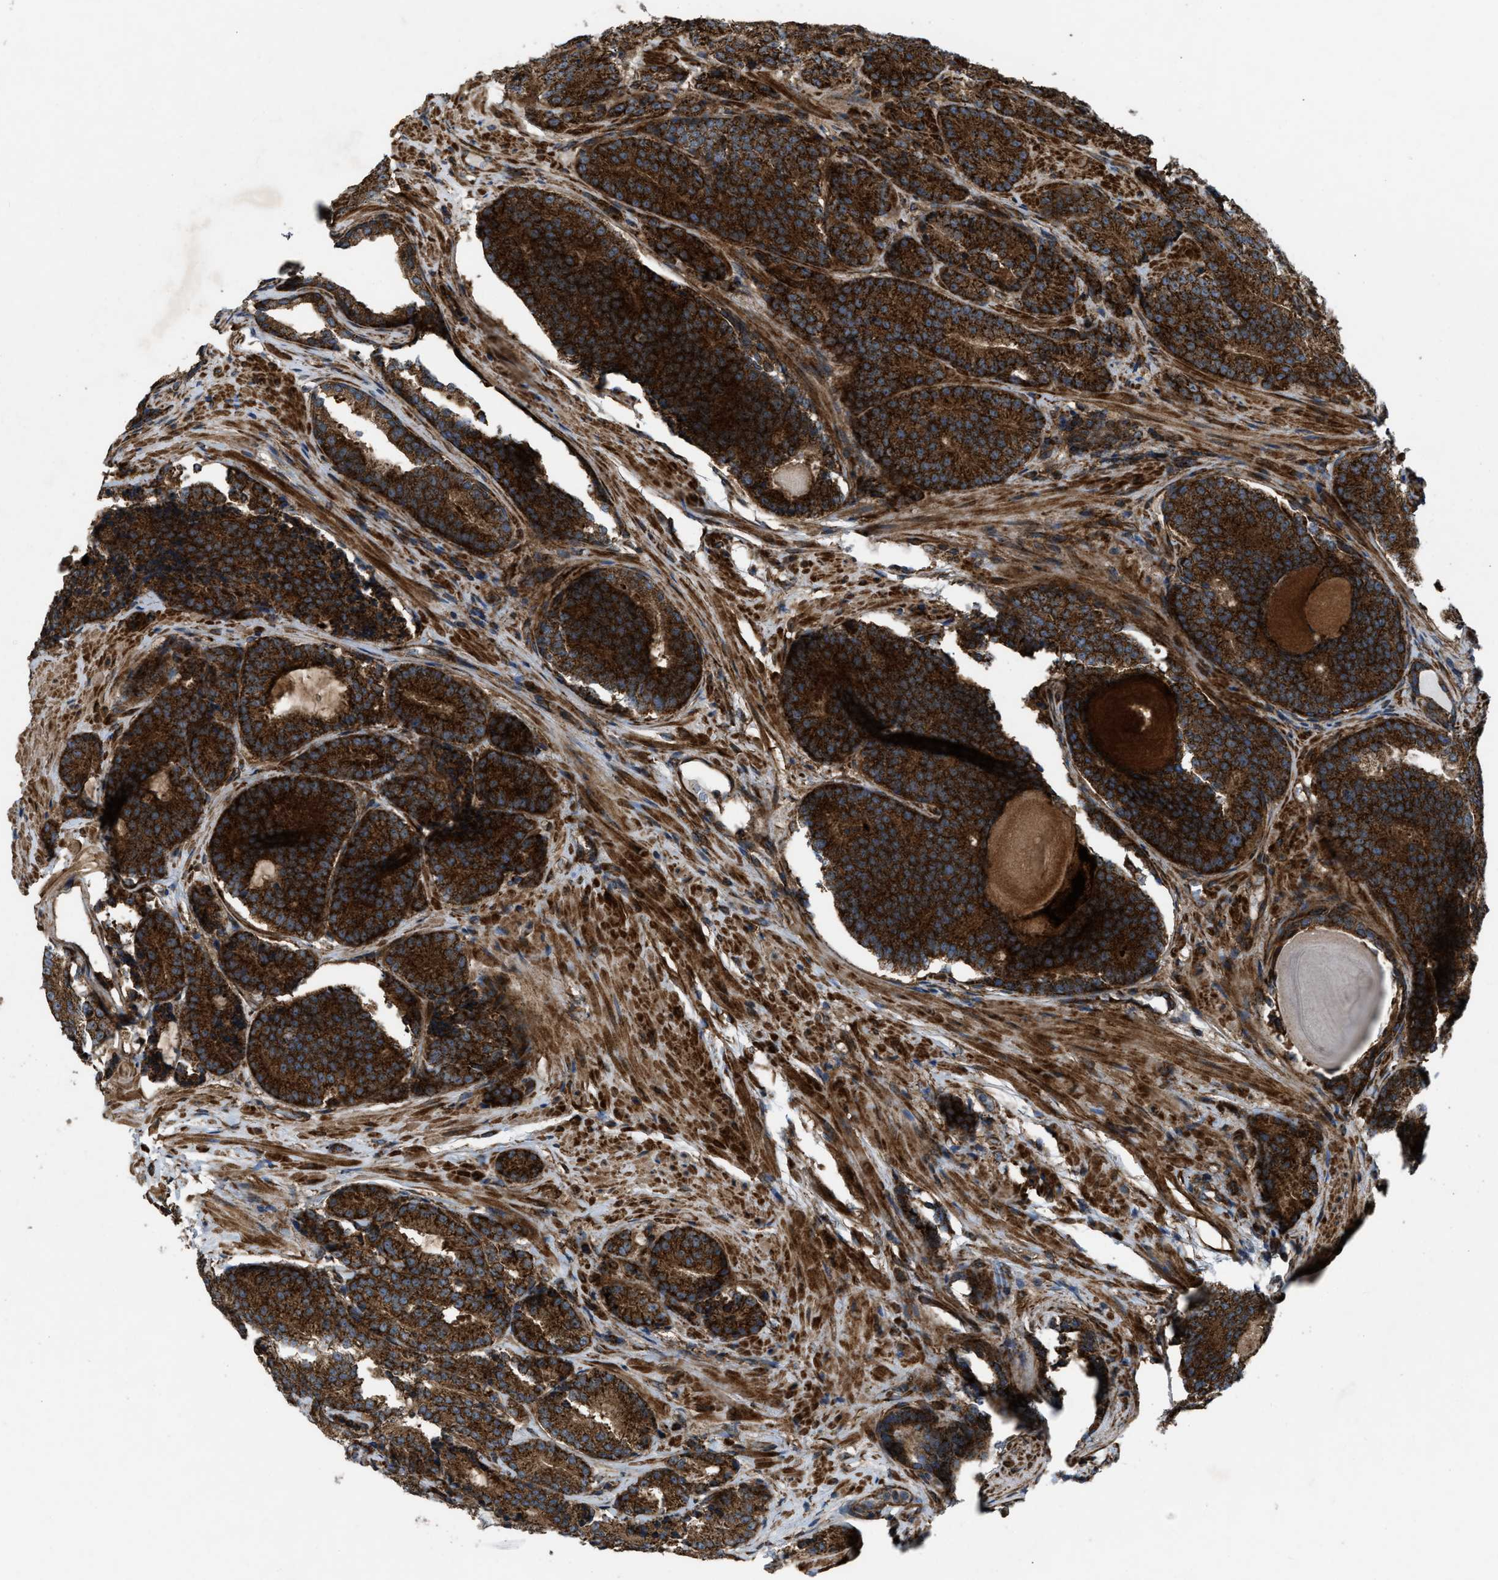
{"staining": {"intensity": "strong", "quantity": ">75%", "location": "cytoplasmic/membranous"}, "tissue": "prostate cancer", "cell_type": "Tumor cells", "image_type": "cancer", "snomed": [{"axis": "morphology", "description": "Adenocarcinoma, High grade"}, {"axis": "topography", "description": "Prostate"}], "caption": "There is high levels of strong cytoplasmic/membranous staining in tumor cells of prostate high-grade adenocarcinoma, as demonstrated by immunohistochemical staining (brown color).", "gene": "PER3", "patient": {"sex": "male", "age": 61}}